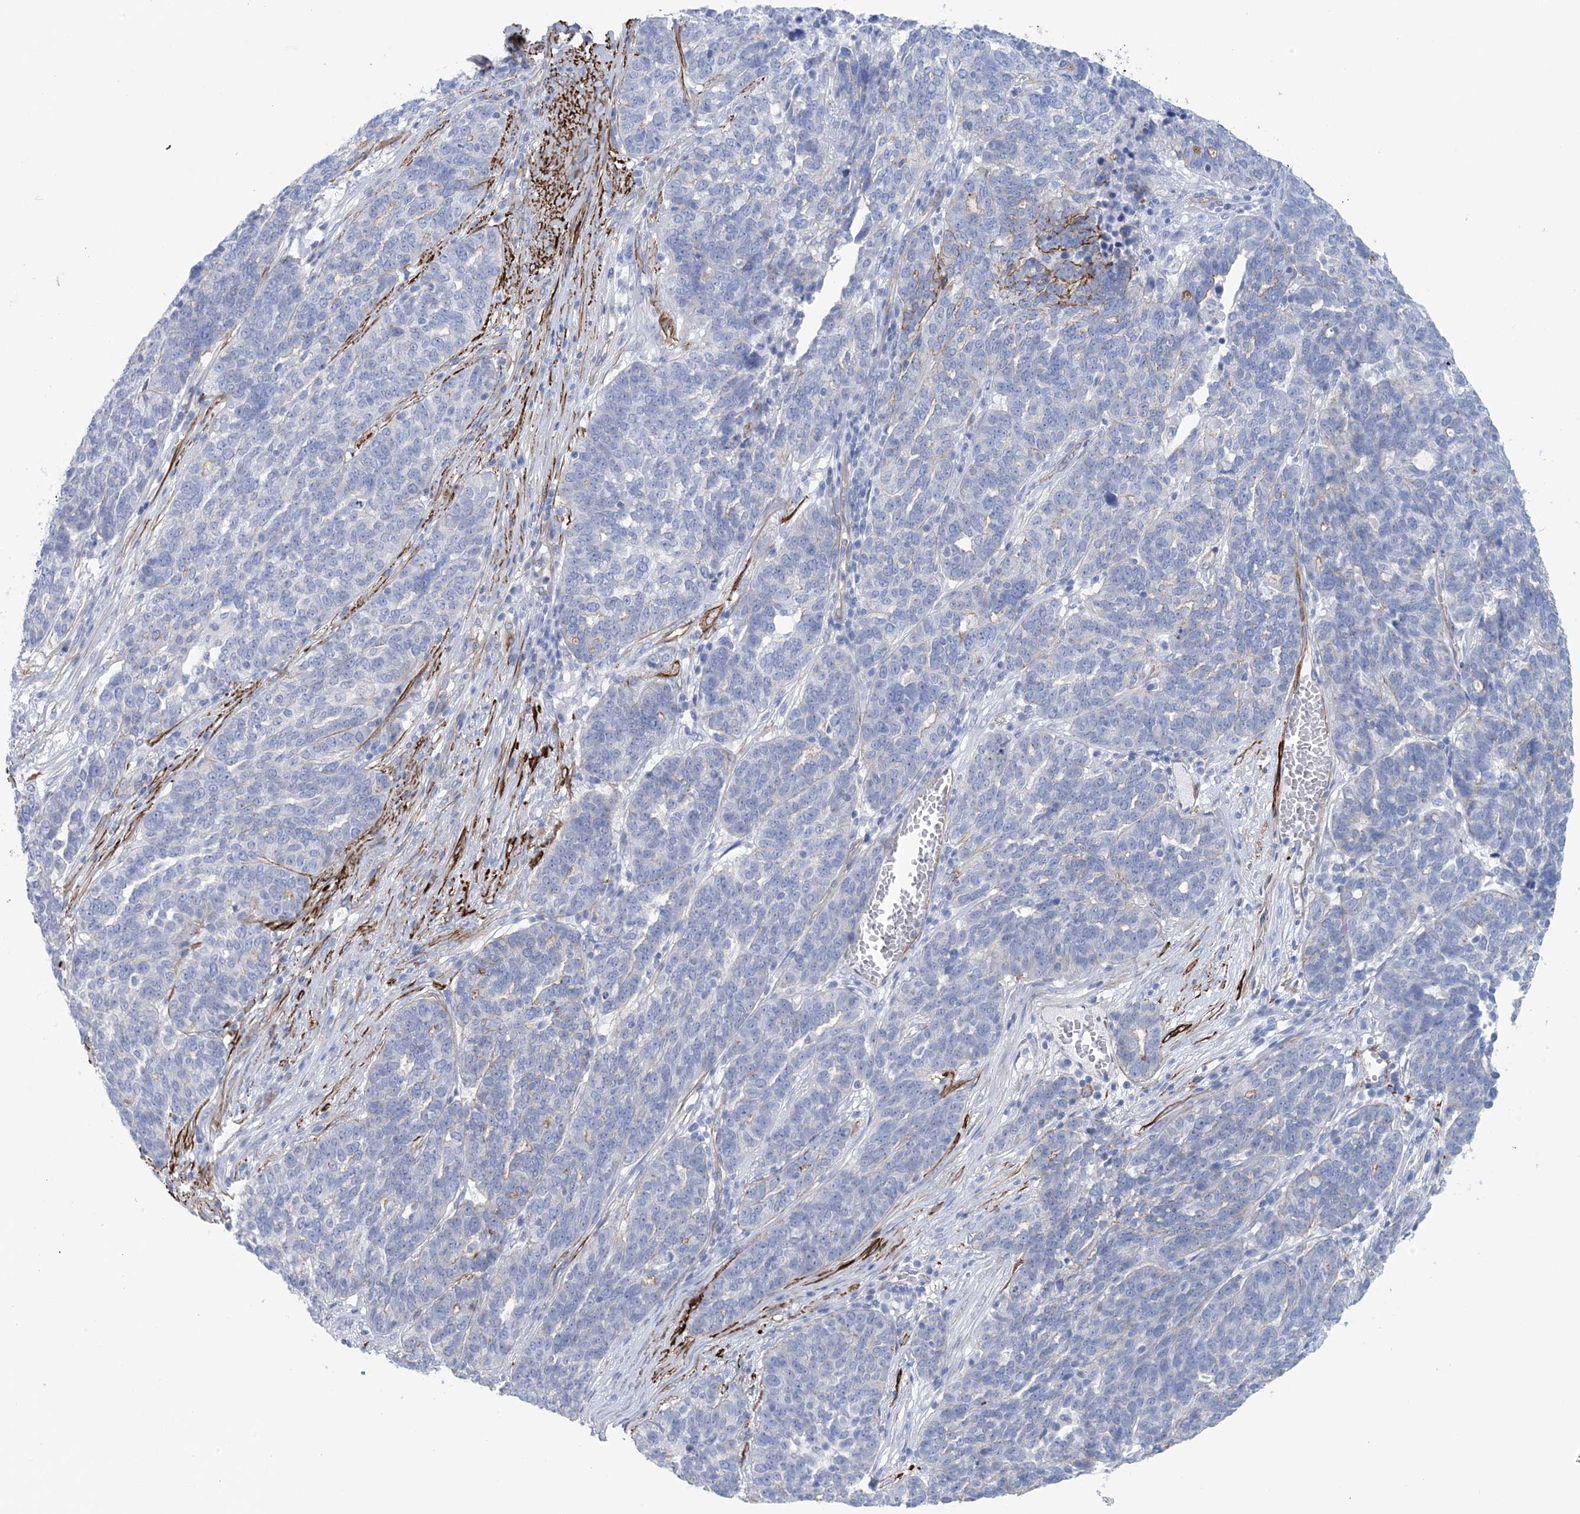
{"staining": {"intensity": "negative", "quantity": "none", "location": "none"}, "tissue": "ovarian cancer", "cell_type": "Tumor cells", "image_type": "cancer", "snomed": [{"axis": "morphology", "description": "Cystadenocarcinoma, serous, NOS"}, {"axis": "topography", "description": "Ovary"}], "caption": "Ovarian cancer (serous cystadenocarcinoma) stained for a protein using immunohistochemistry shows no expression tumor cells.", "gene": "SHANK1", "patient": {"sex": "female", "age": 59}}